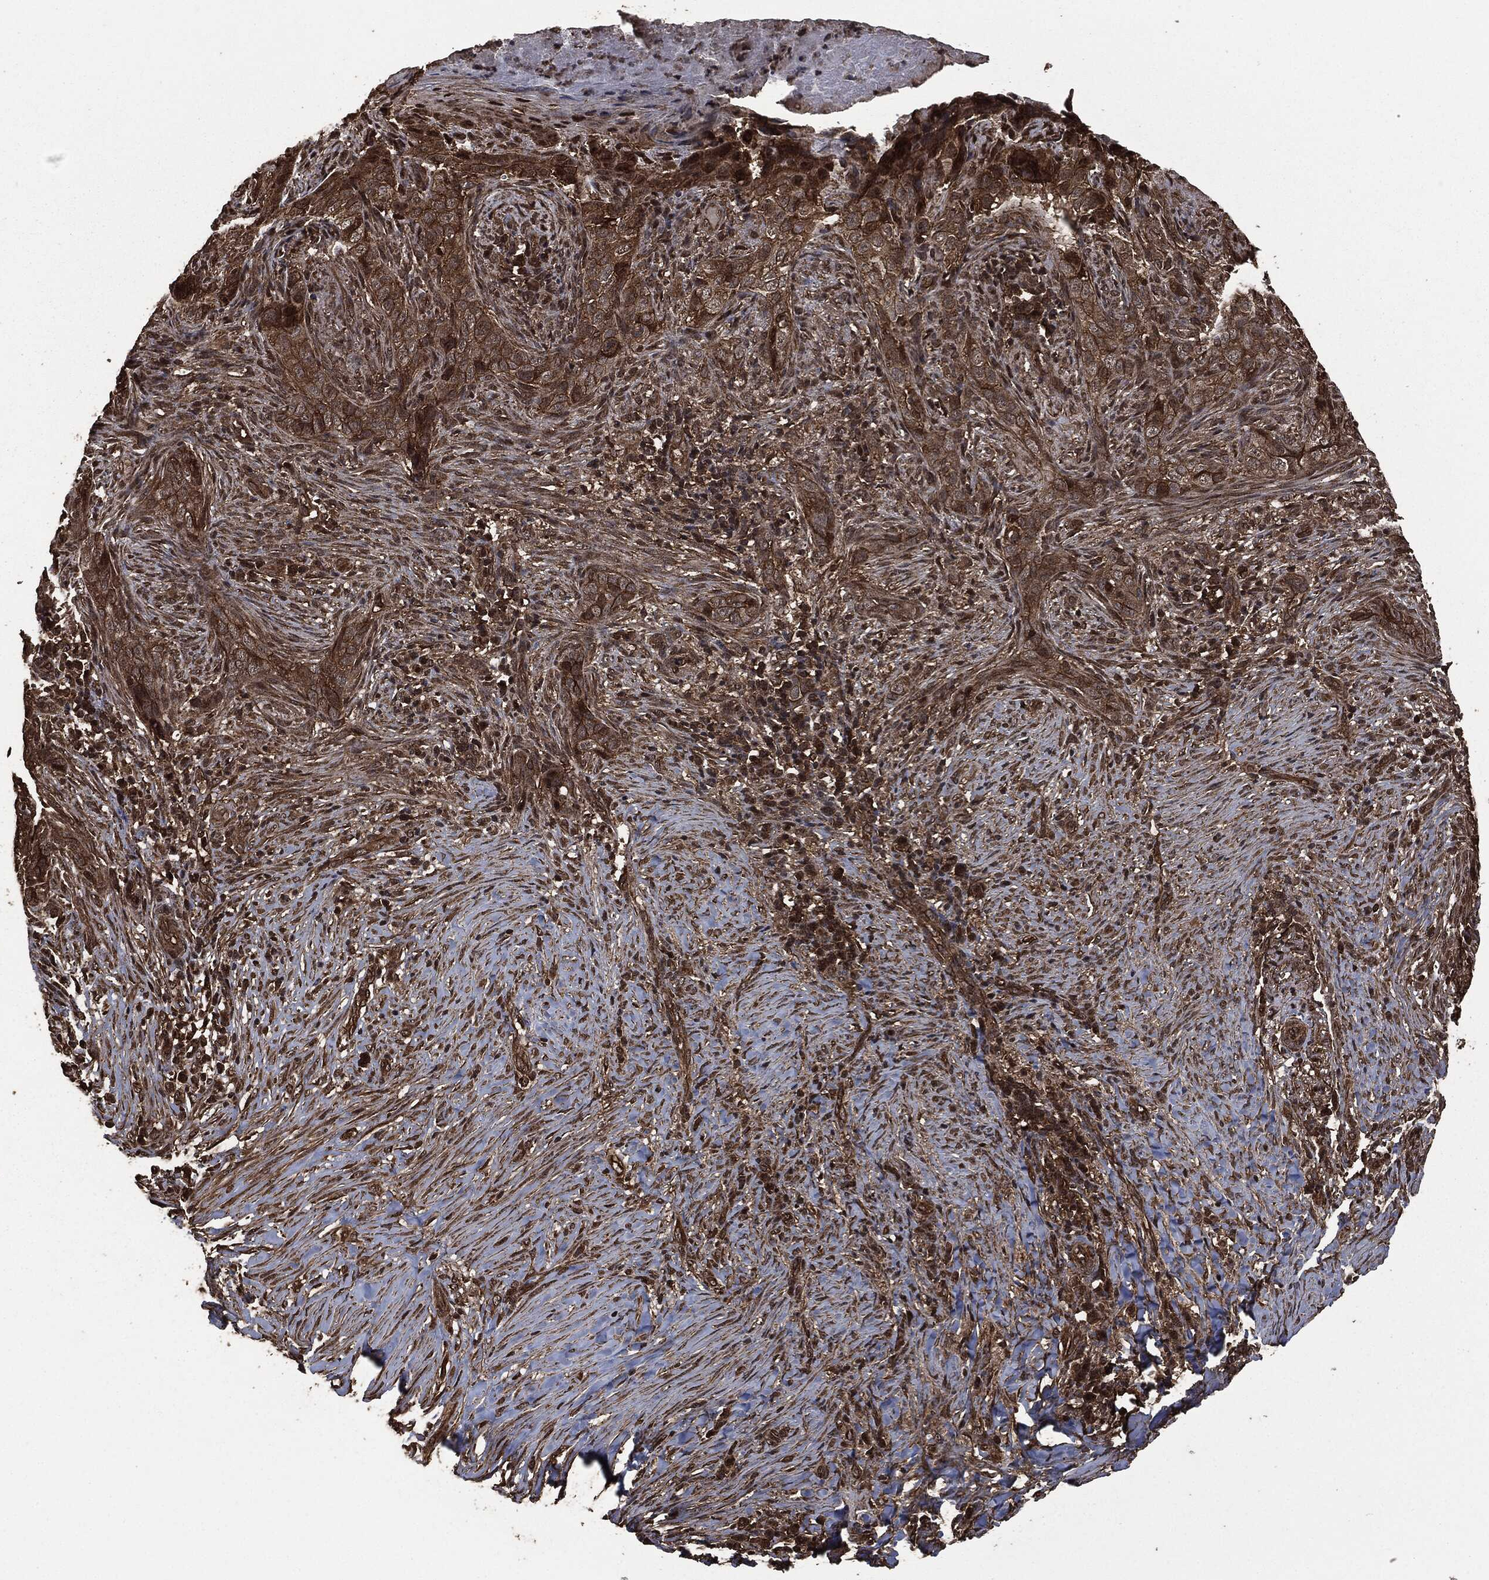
{"staining": {"intensity": "moderate", "quantity": ">75%", "location": "cytoplasmic/membranous"}, "tissue": "skin cancer", "cell_type": "Tumor cells", "image_type": "cancer", "snomed": [{"axis": "morphology", "description": "Squamous cell carcinoma, NOS"}, {"axis": "topography", "description": "Skin"}], "caption": "Tumor cells demonstrate moderate cytoplasmic/membranous positivity in approximately >75% of cells in skin squamous cell carcinoma. The staining is performed using DAB brown chromogen to label protein expression. The nuclei are counter-stained blue using hematoxylin.", "gene": "HRAS", "patient": {"sex": "male", "age": 88}}